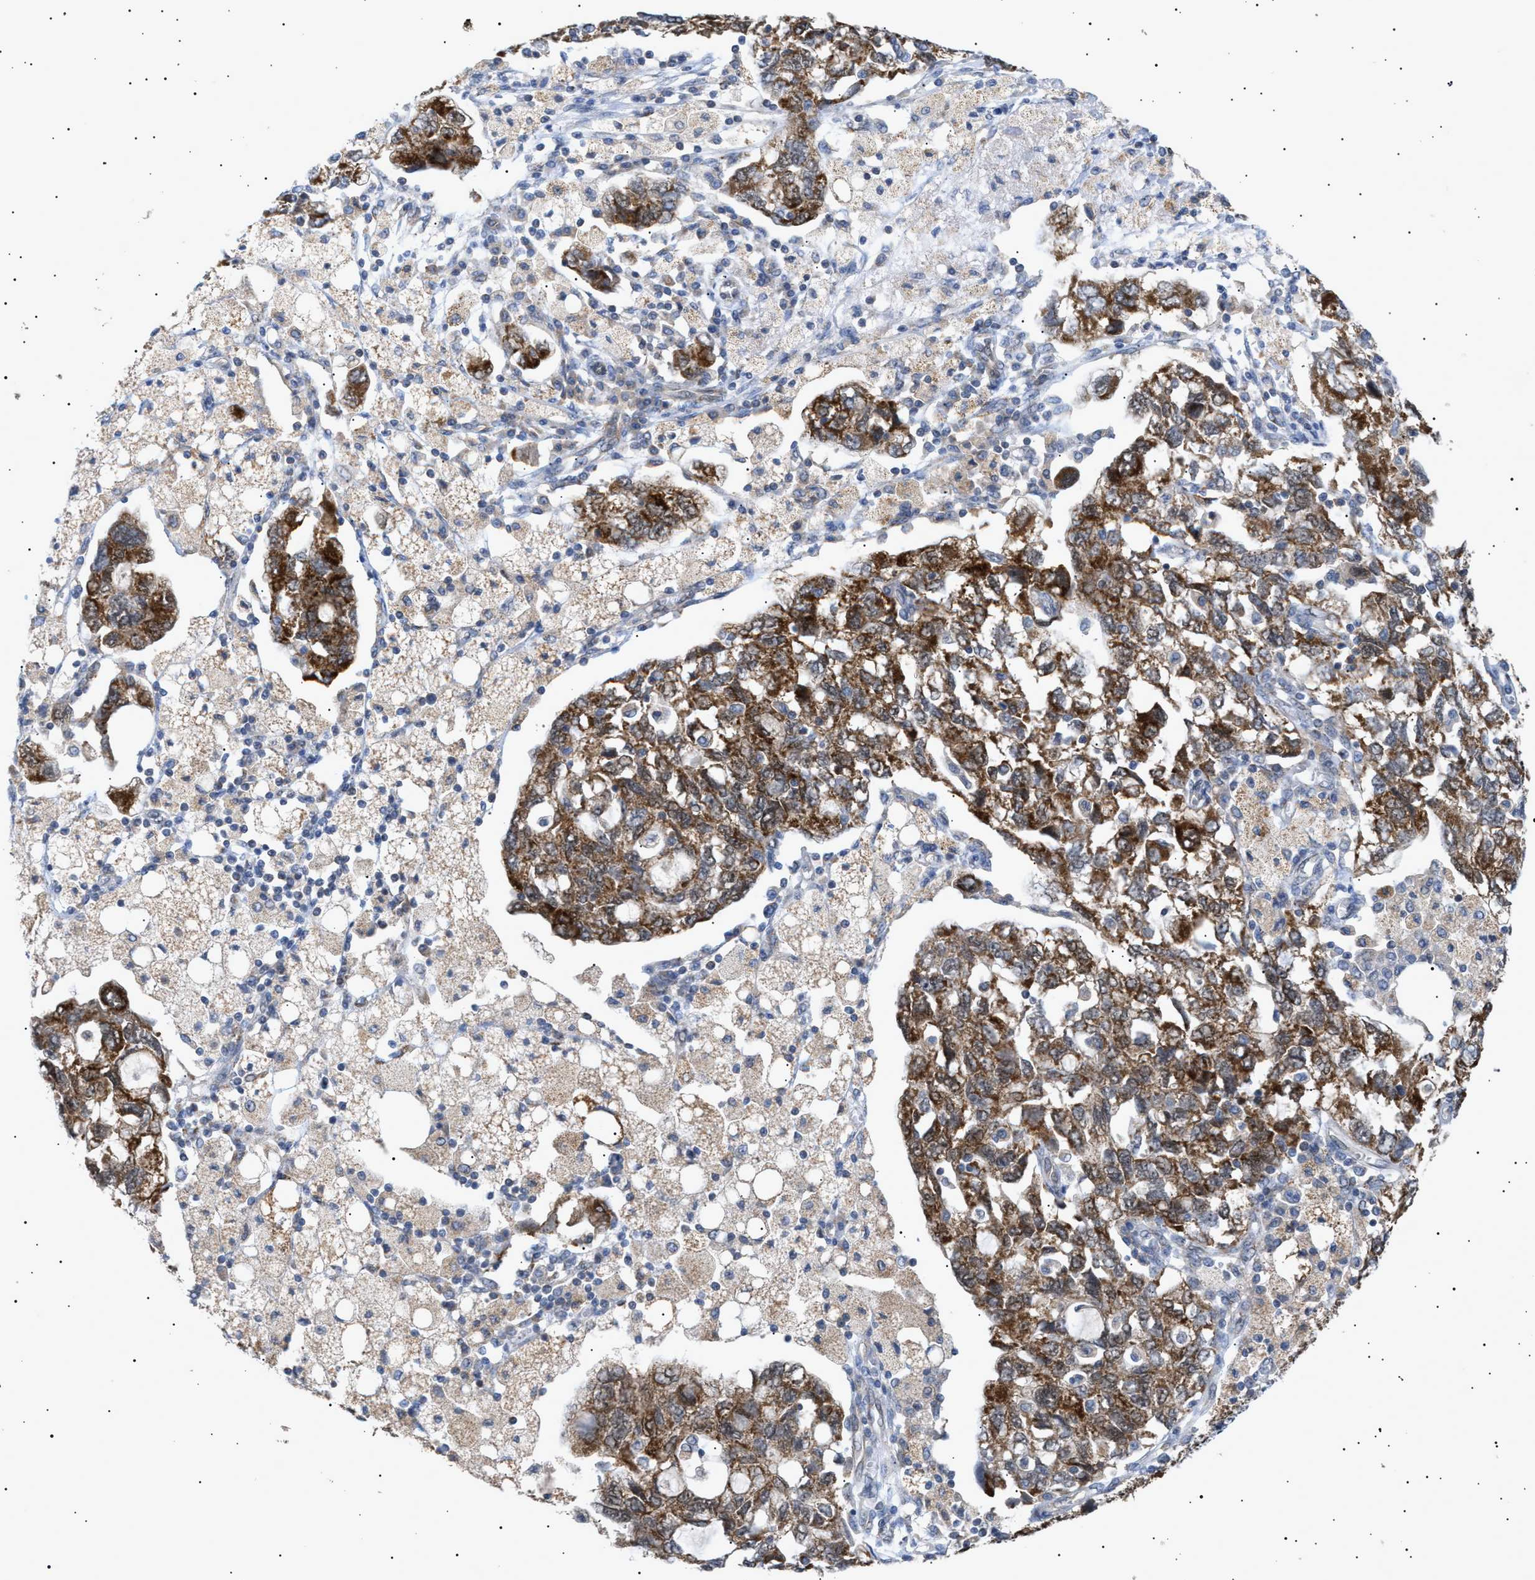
{"staining": {"intensity": "strong", "quantity": ">75%", "location": "cytoplasmic/membranous"}, "tissue": "ovarian cancer", "cell_type": "Tumor cells", "image_type": "cancer", "snomed": [{"axis": "morphology", "description": "Carcinoma, NOS"}, {"axis": "morphology", "description": "Cystadenocarcinoma, serous, NOS"}, {"axis": "topography", "description": "Ovary"}], "caption": "This image exhibits IHC staining of human ovarian cancer (serous cystadenocarcinoma), with high strong cytoplasmic/membranous staining in approximately >75% of tumor cells.", "gene": "SIRT5", "patient": {"sex": "female", "age": 69}}